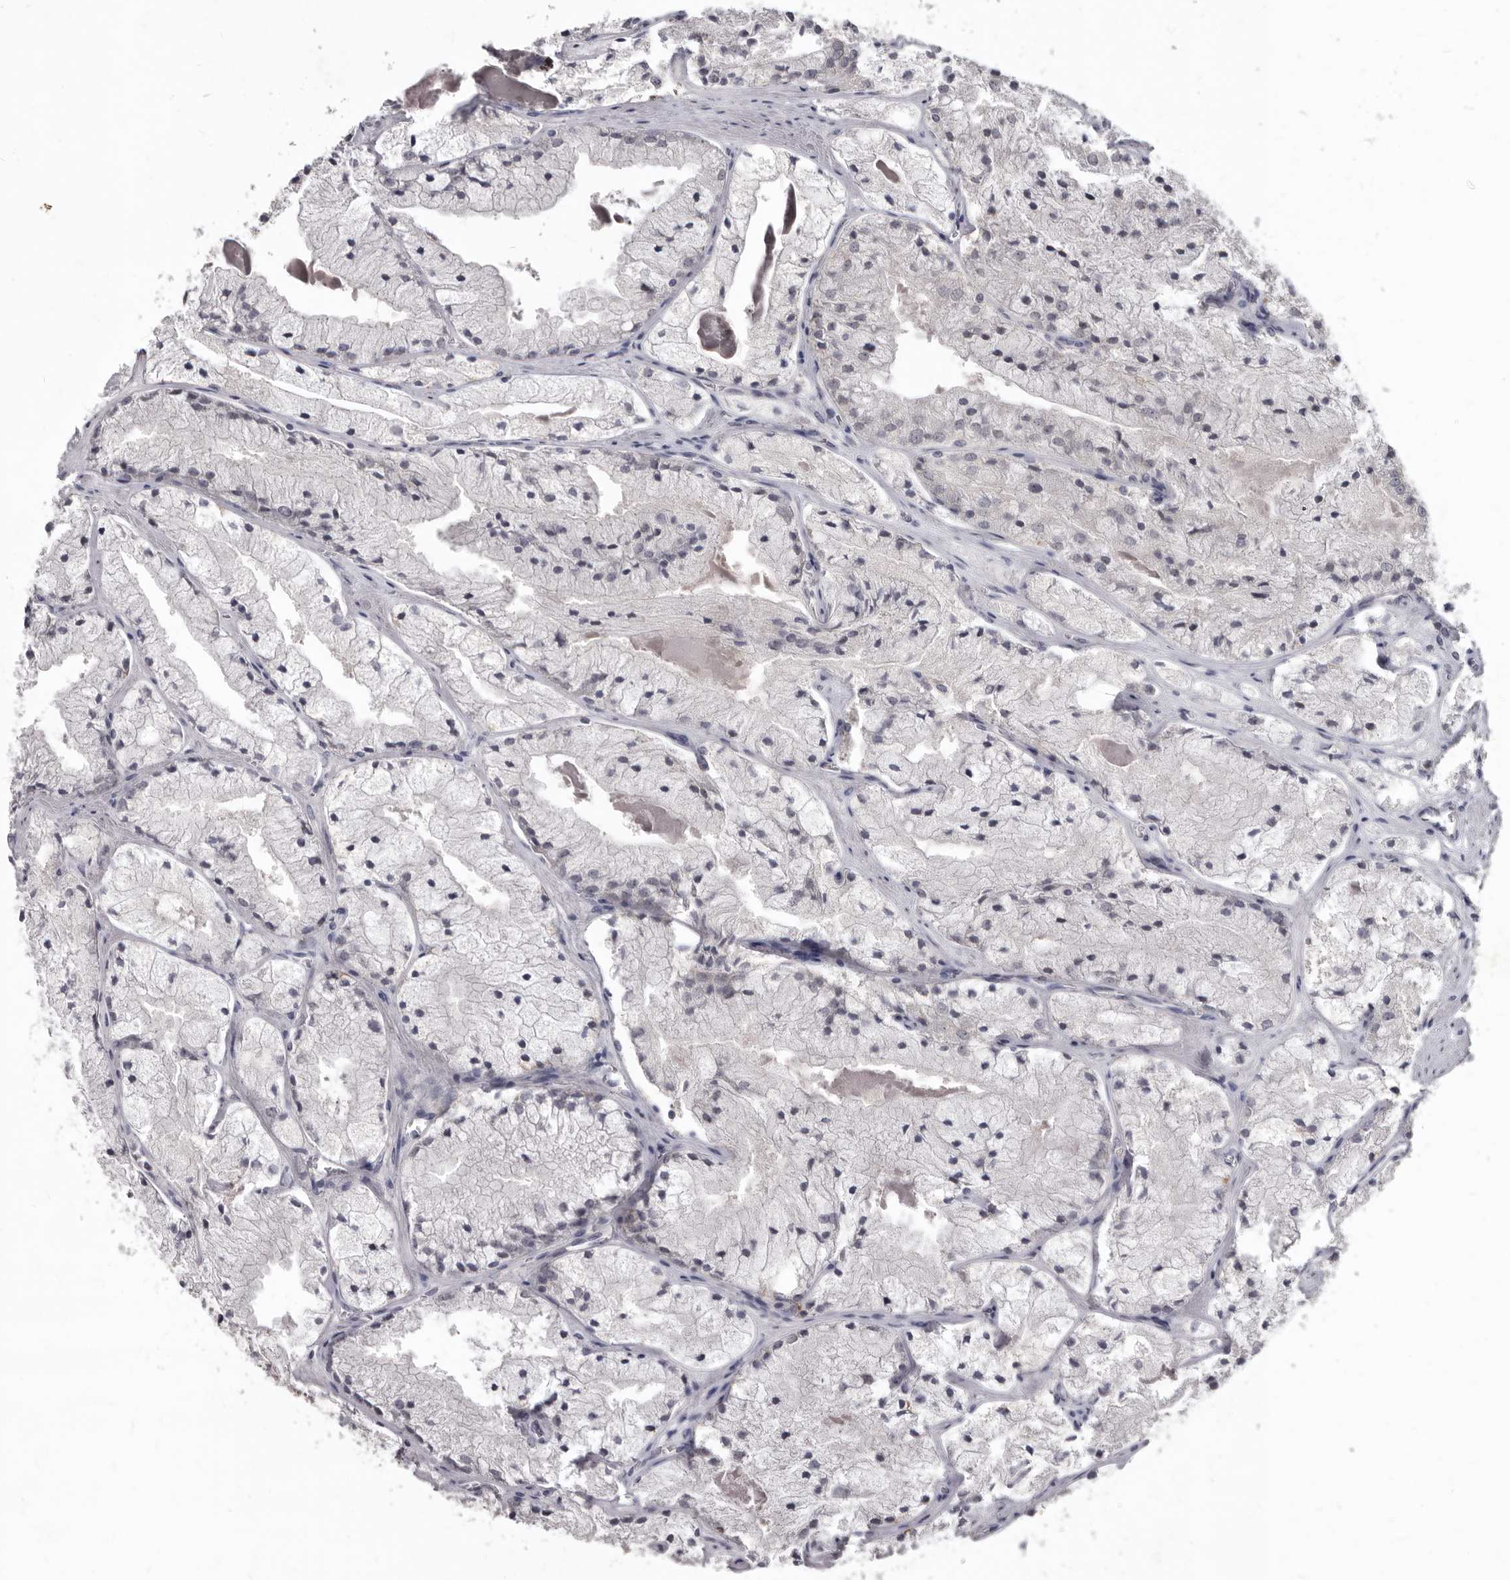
{"staining": {"intensity": "negative", "quantity": "none", "location": "none"}, "tissue": "prostate cancer", "cell_type": "Tumor cells", "image_type": "cancer", "snomed": [{"axis": "morphology", "description": "Adenocarcinoma, High grade"}, {"axis": "topography", "description": "Prostate"}], "caption": "Immunohistochemical staining of human high-grade adenocarcinoma (prostate) demonstrates no significant expression in tumor cells. (Brightfield microscopy of DAB (3,3'-diaminobenzidine) immunohistochemistry (IHC) at high magnification).", "gene": "SULT1E1", "patient": {"sex": "male", "age": 50}}